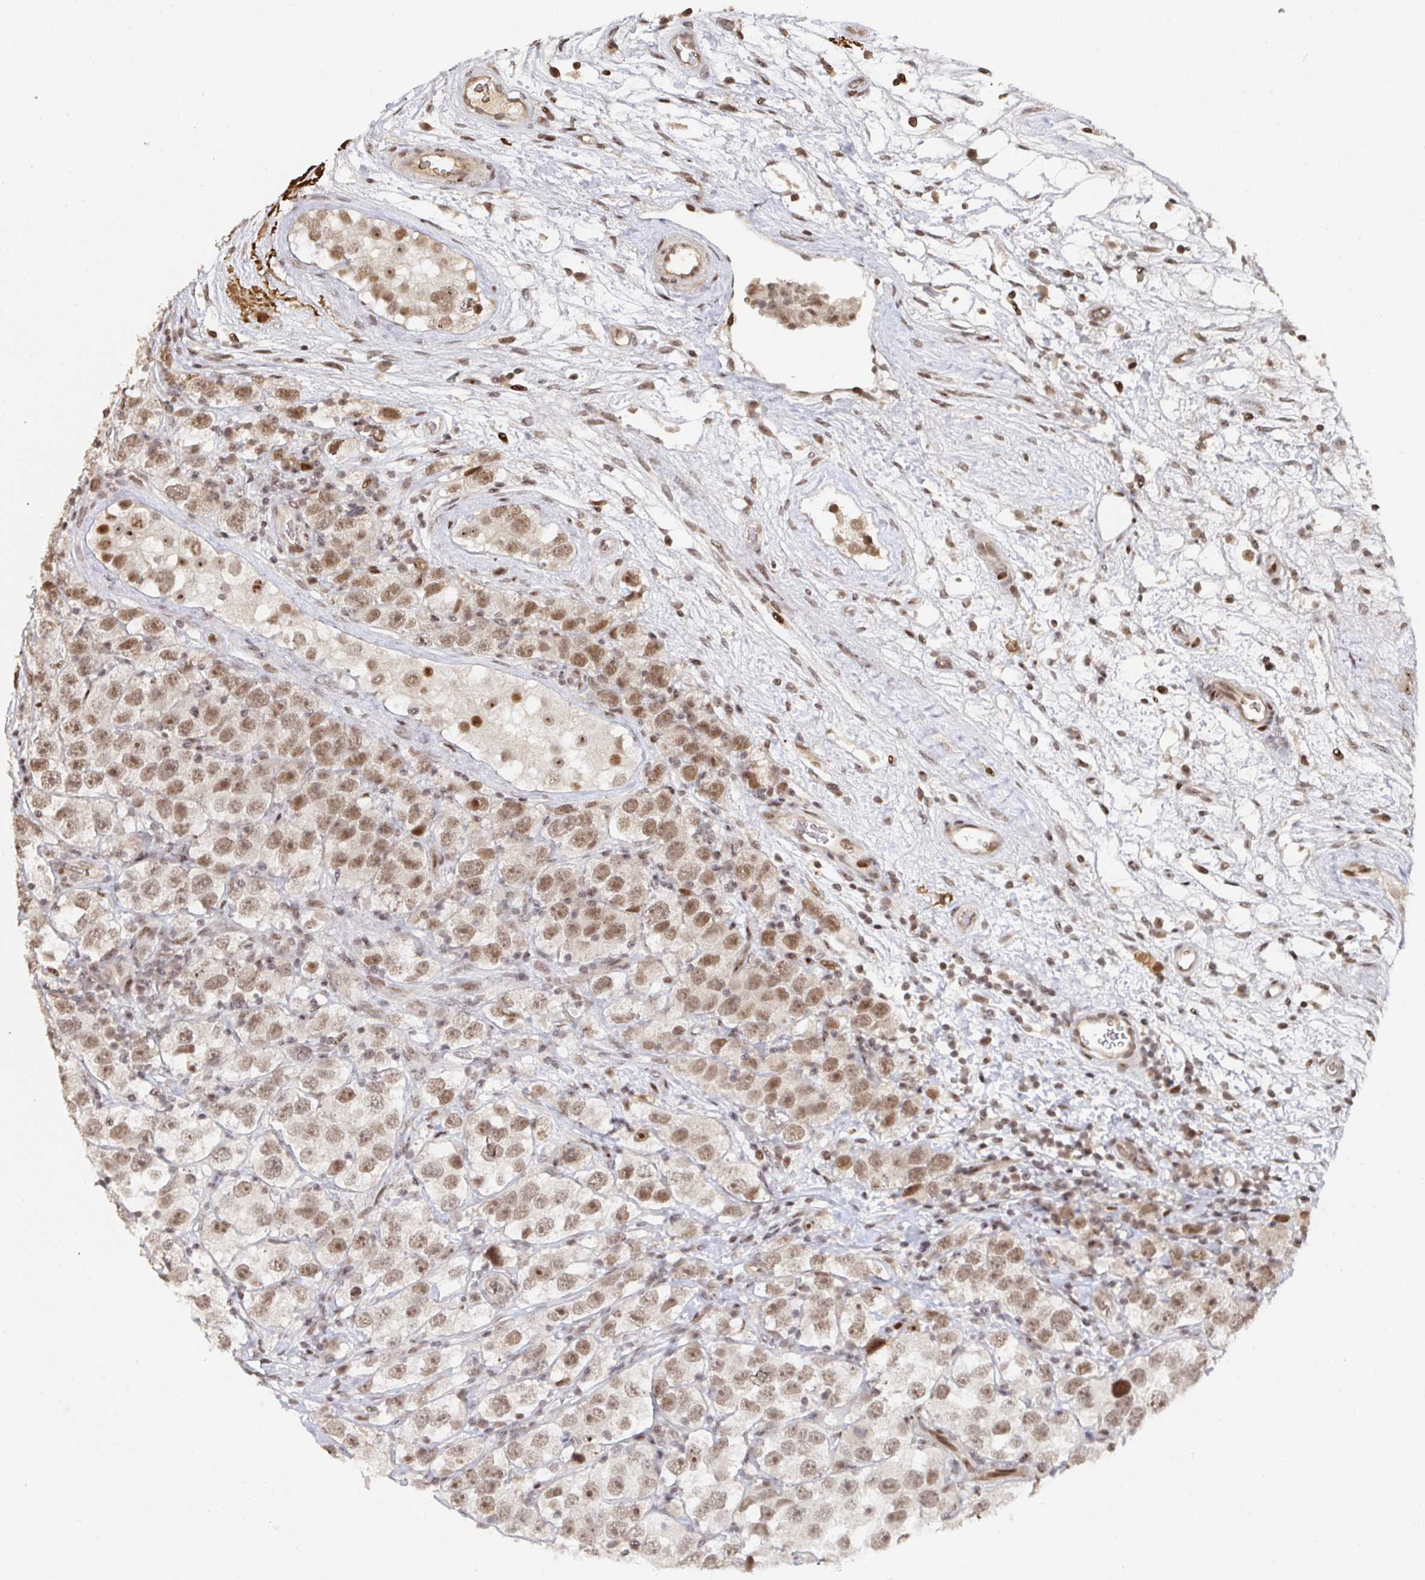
{"staining": {"intensity": "moderate", "quantity": ">75%", "location": "nuclear"}, "tissue": "testis cancer", "cell_type": "Tumor cells", "image_type": "cancer", "snomed": [{"axis": "morphology", "description": "Seminoma, NOS"}, {"axis": "topography", "description": "Testis"}], "caption": "Moderate nuclear protein staining is present in approximately >75% of tumor cells in seminoma (testis). (DAB (3,3'-diaminobenzidine) IHC, brown staining for protein, blue staining for nuclei).", "gene": "ZDHHC12", "patient": {"sex": "male", "age": 26}}